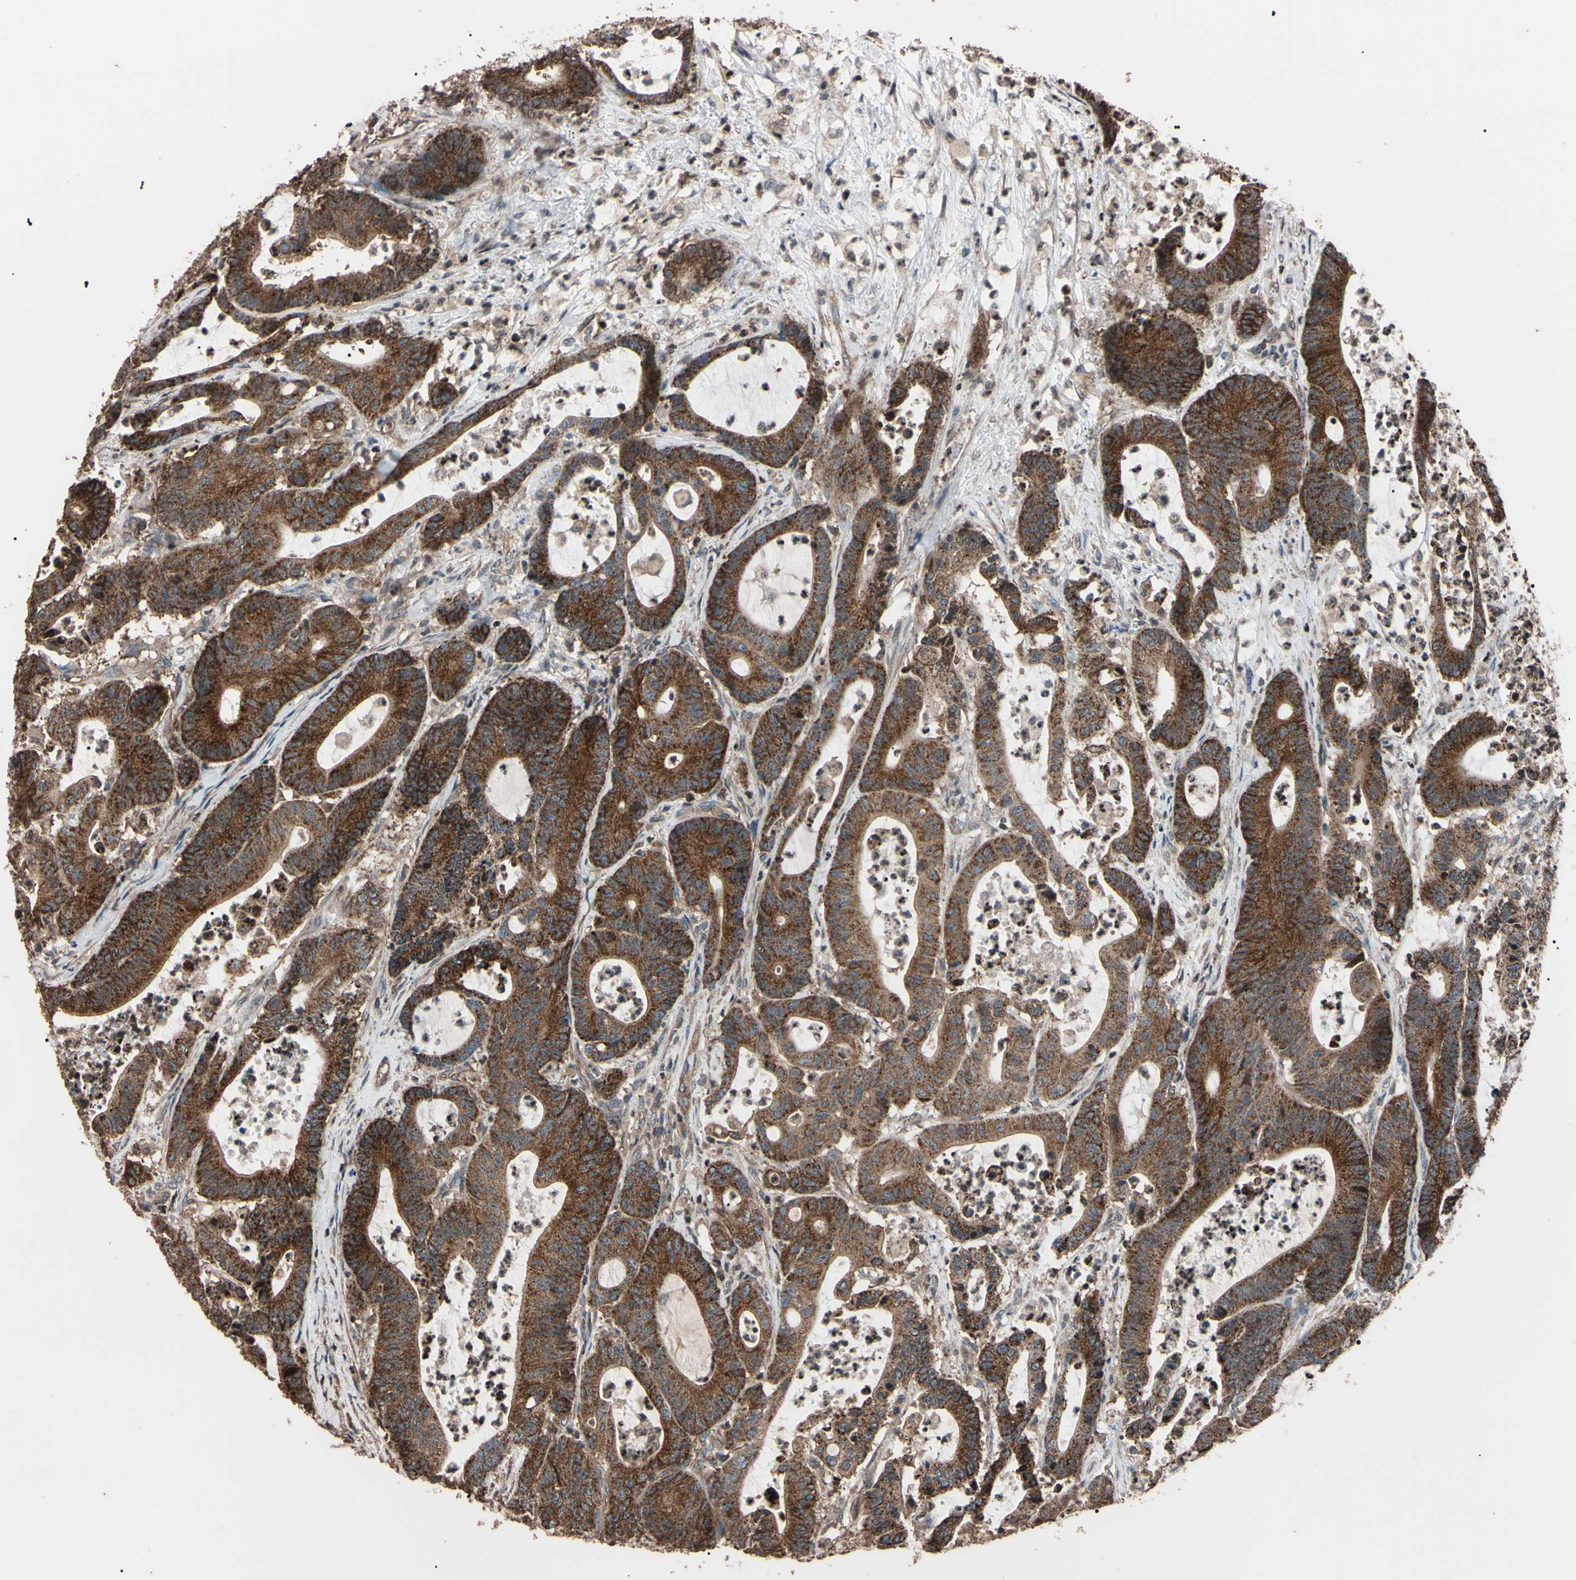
{"staining": {"intensity": "strong", "quantity": ">75%", "location": "cytoplasmic/membranous"}, "tissue": "colorectal cancer", "cell_type": "Tumor cells", "image_type": "cancer", "snomed": [{"axis": "morphology", "description": "Adenocarcinoma, NOS"}, {"axis": "topography", "description": "Colon"}], "caption": "IHC (DAB) staining of adenocarcinoma (colorectal) shows strong cytoplasmic/membranous protein expression in about >75% of tumor cells. The protein is stained brown, and the nuclei are stained in blue (DAB (3,3'-diaminobenzidine) IHC with brightfield microscopy, high magnification).", "gene": "TNFRSF1A", "patient": {"sex": "female", "age": 84}}